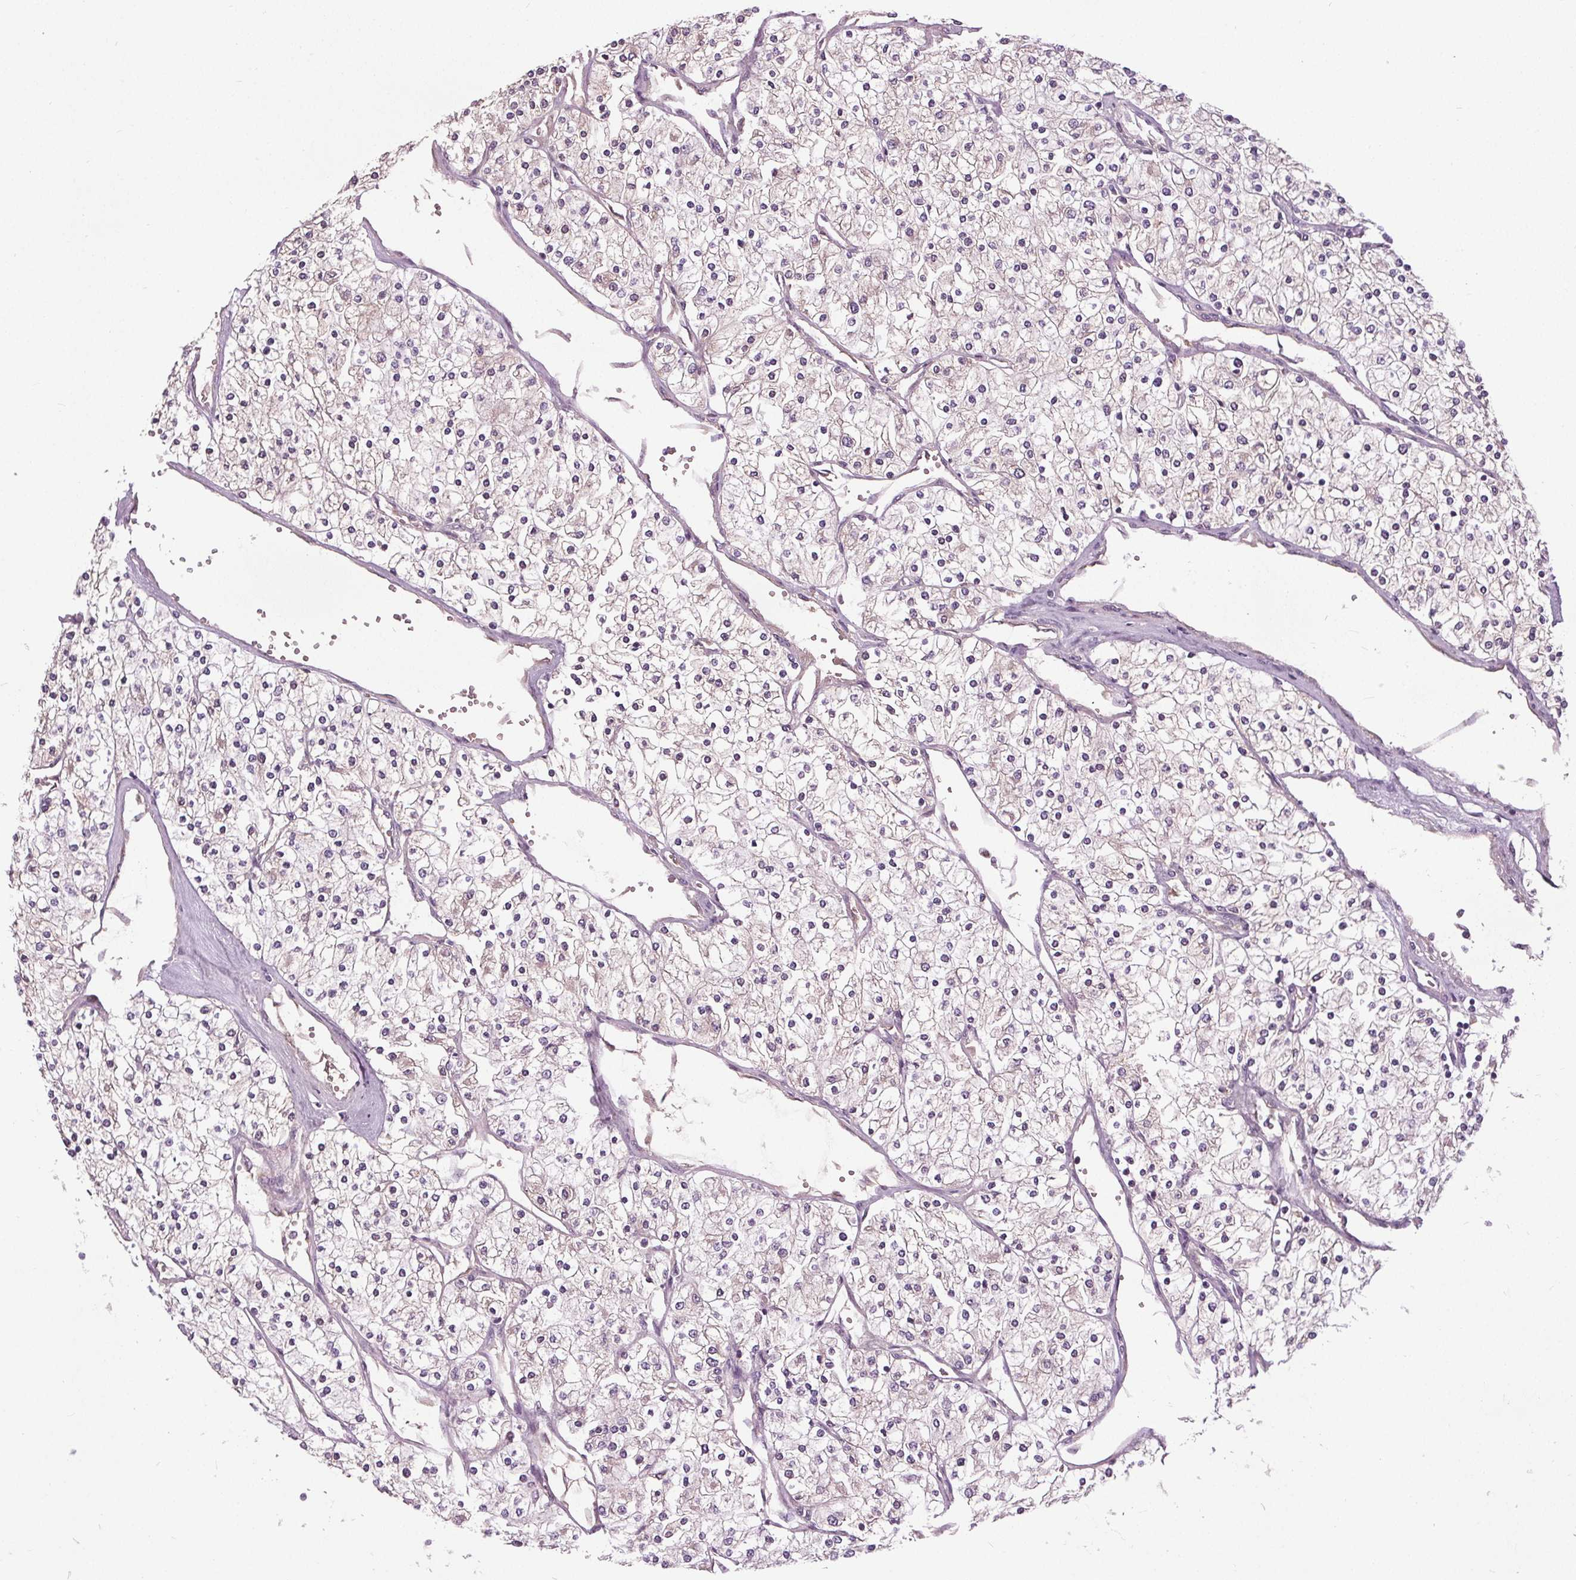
{"staining": {"intensity": "negative", "quantity": "none", "location": "none"}, "tissue": "renal cancer", "cell_type": "Tumor cells", "image_type": "cancer", "snomed": [{"axis": "morphology", "description": "Adenocarcinoma, NOS"}, {"axis": "topography", "description": "Kidney"}], "caption": "This is an immunohistochemistry (IHC) photomicrograph of renal adenocarcinoma. There is no staining in tumor cells.", "gene": "PDGFD", "patient": {"sex": "male", "age": 80}}